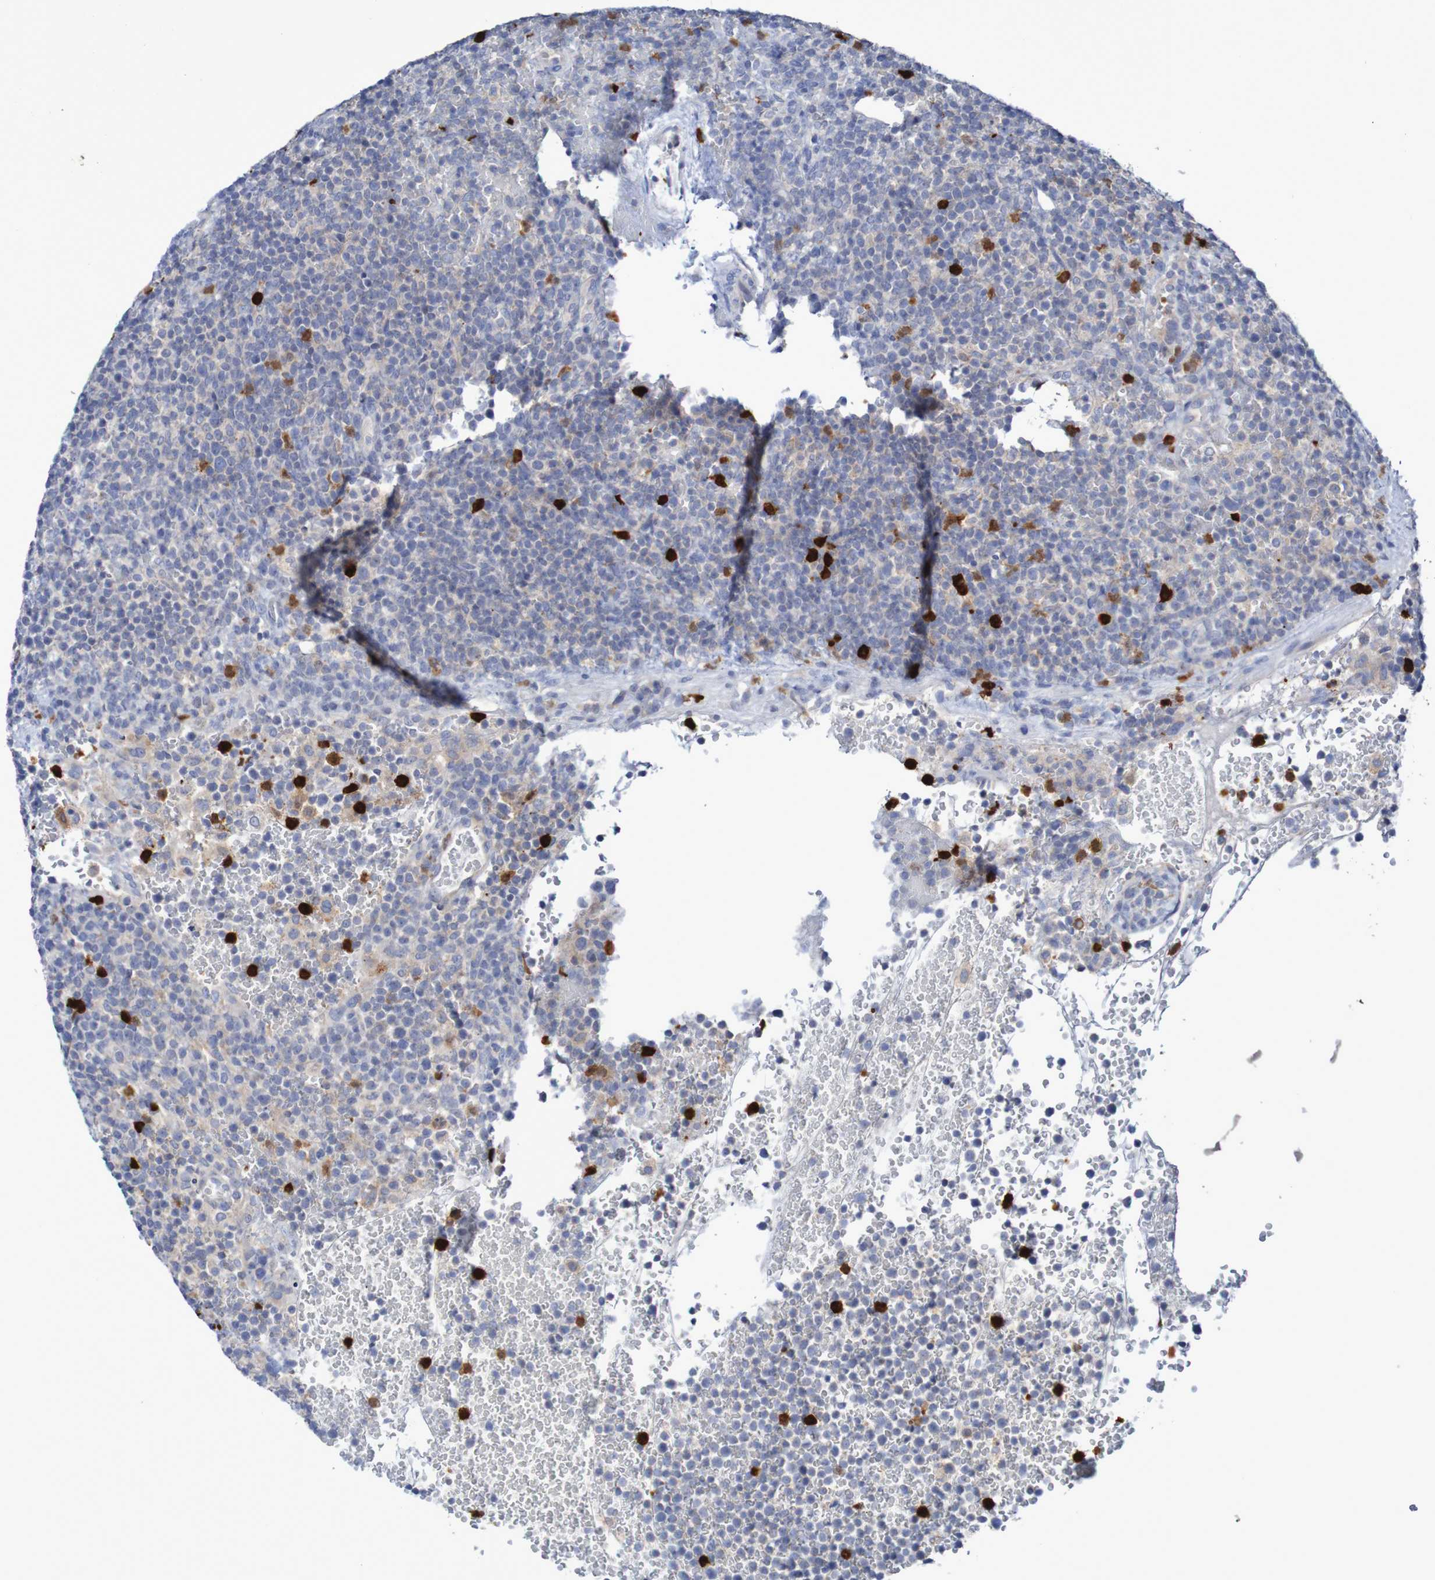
{"staining": {"intensity": "negative", "quantity": "none", "location": "none"}, "tissue": "lymphoma", "cell_type": "Tumor cells", "image_type": "cancer", "snomed": [{"axis": "morphology", "description": "Malignant lymphoma, non-Hodgkin's type, High grade"}, {"axis": "topography", "description": "Lymph node"}], "caption": "Human lymphoma stained for a protein using immunohistochemistry demonstrates no expression in tumor cells.", "gene": "PARP4", "patient": {"sex": "male", "age": 61}}